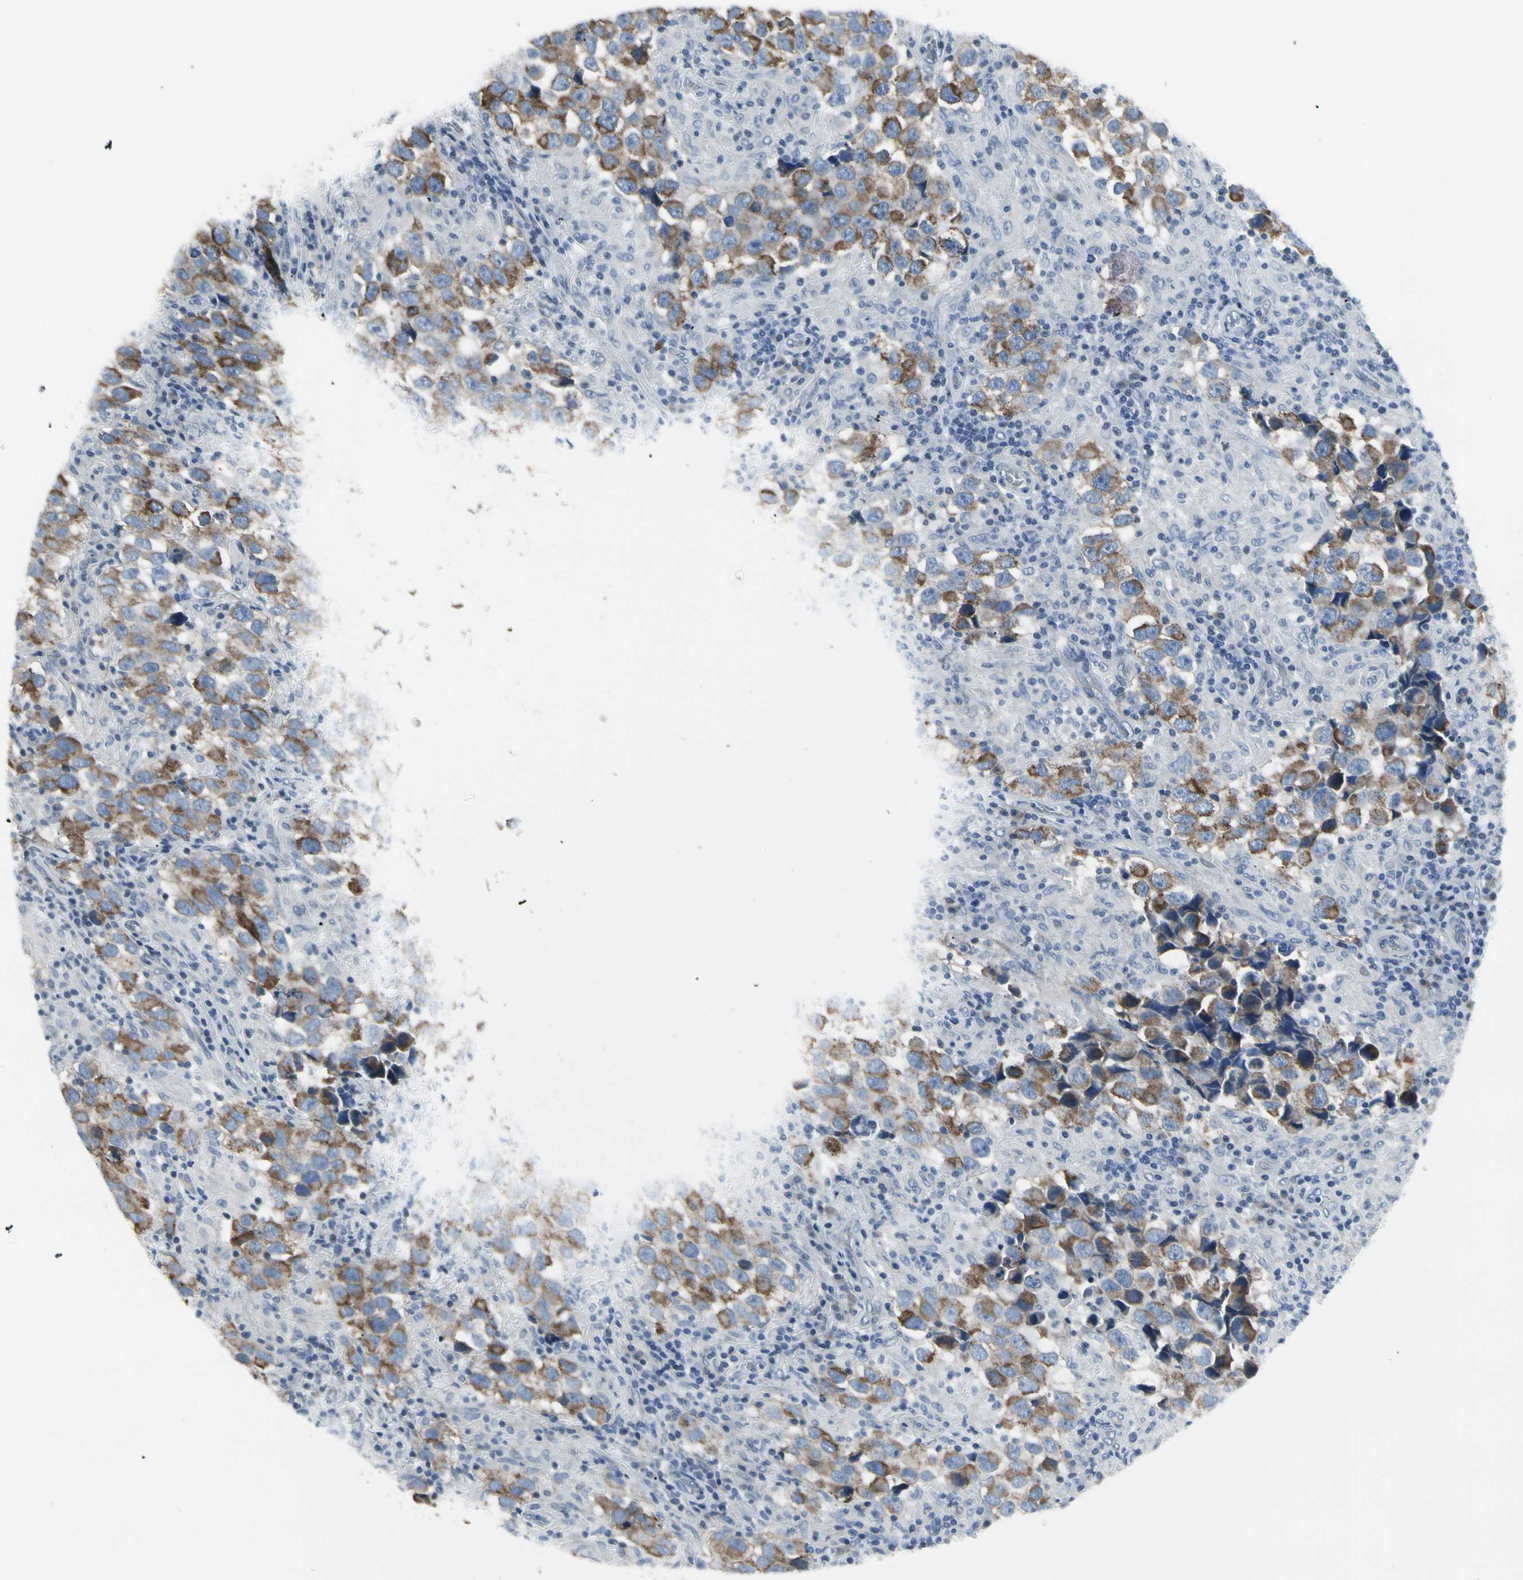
{"staining": {"intensity": "moderate", "quantity": ">75%", "location": "cytoplasmic/membranous"}, "tissue": "testis cancer", "cell_type": "Tumor cells", "image_type": "cancer", "snomed": [{"axis": "morphology", "description": "Carcinoma, Embryonal, NOS"}, {"axis": "topography", "description": "Testis"}], "caption": "Protein staining demonstrates moderate cytoplasmic/membranous staining in approximately >75% of tumor cells in embryonal carcinoma (testis). The staining is performed using DAB brown chromogen to label protein expression. The nuclei are counter-stained blue using hematoxylin.", "gene": "PIGR", "patient": {"sex": "male", "age": 21}}